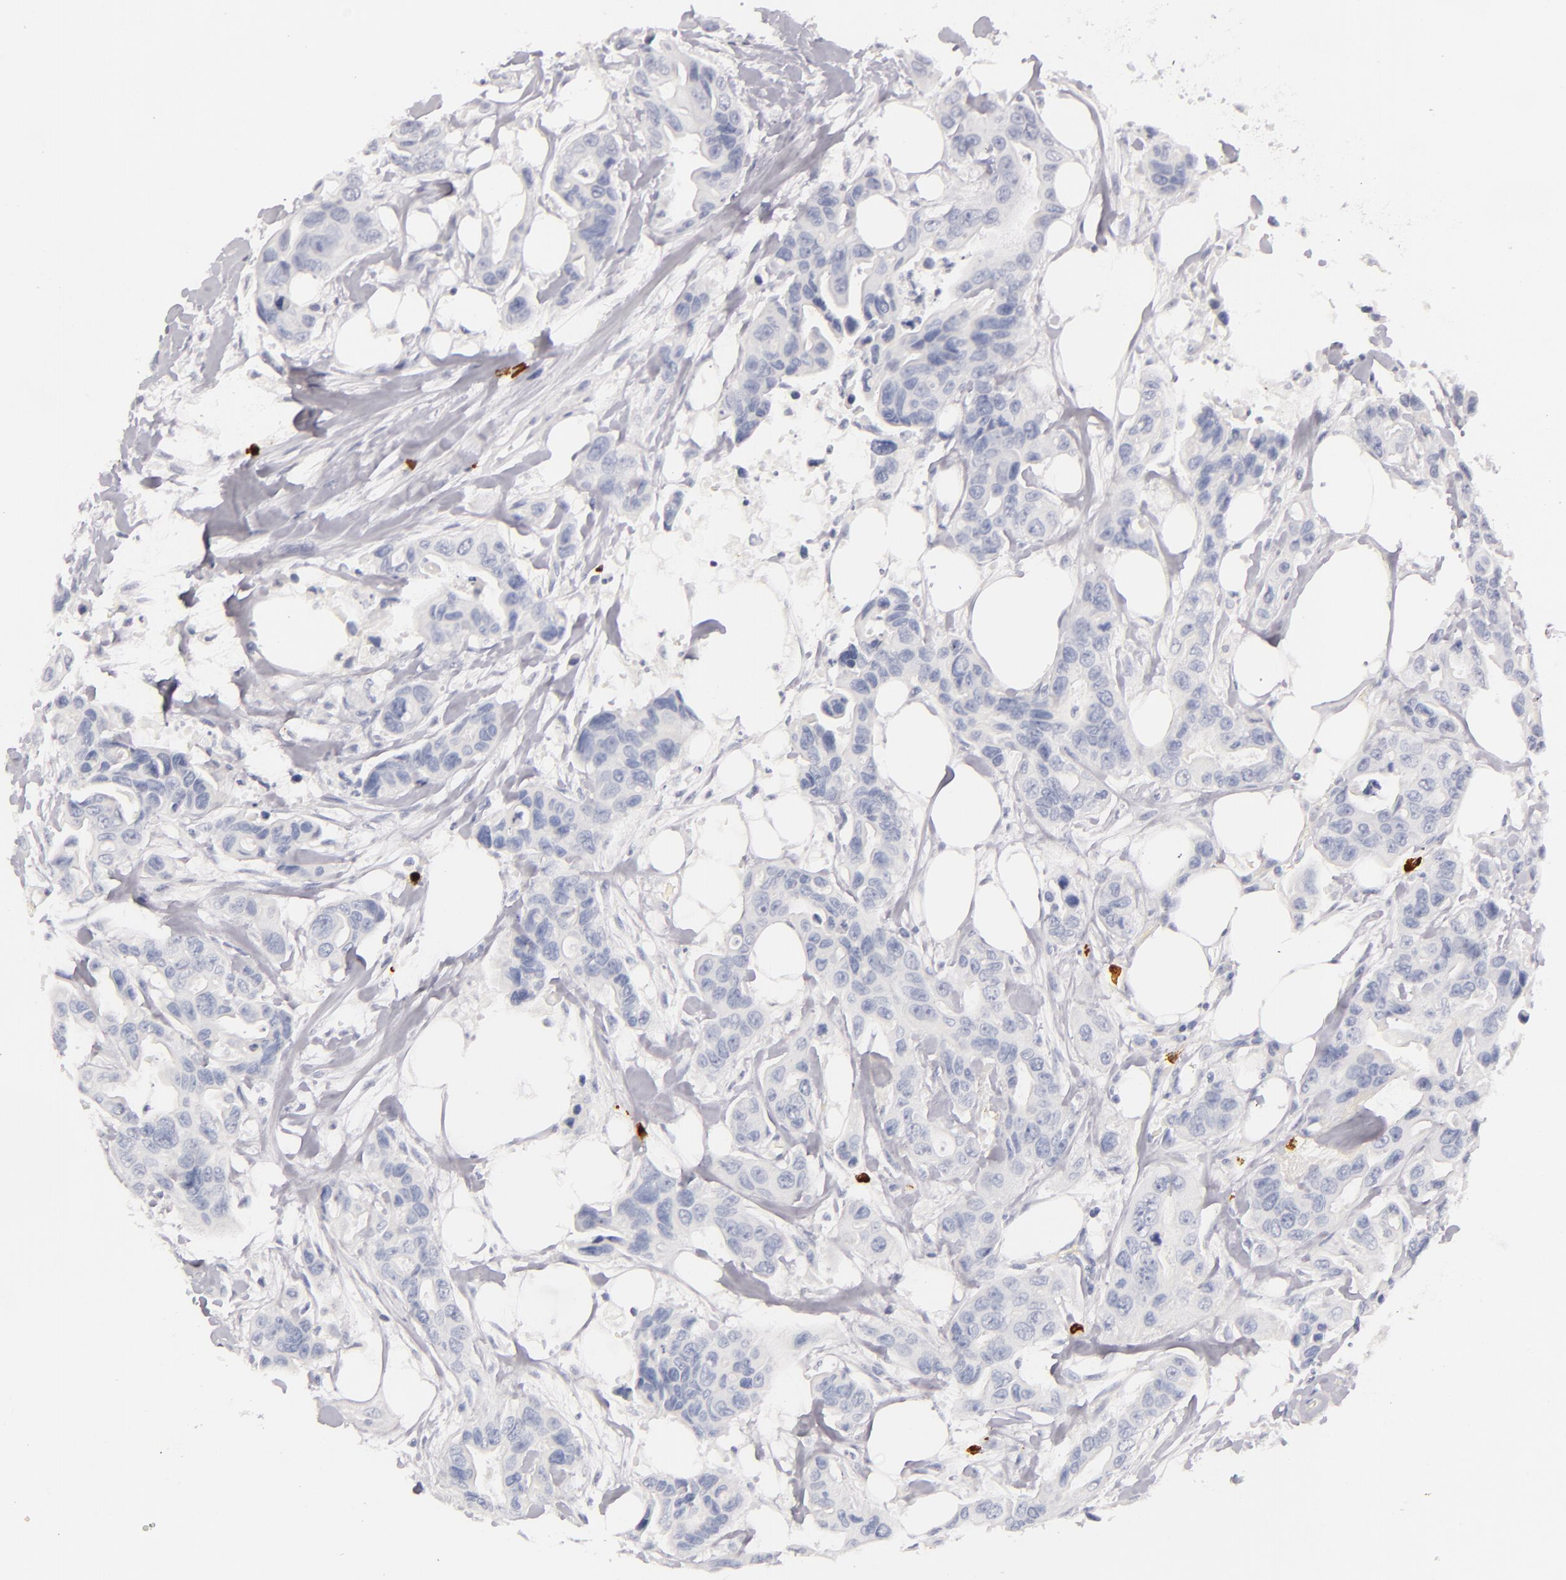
{"staining": {"intensity": "negative", "quantity": "none", "location": "none"}, "tissue": "colorectal cancer", "cell_type": "Tumor cells", "image_type": "cancer", "snomed": [{"axis": "morphology", "description": "Adenocarcinoma, NOS"}, {"axis": "topography", "description": "Colon"}], "caption": "Colorectal cancer was stained to show a protein in brown. There is no significant staining in tumor cells. (Immunohistochemistry (ihc), brightfield microscopy, high magnification).", "gene": "TPSD1", "patient": {"sex": "female", "age": 70}}